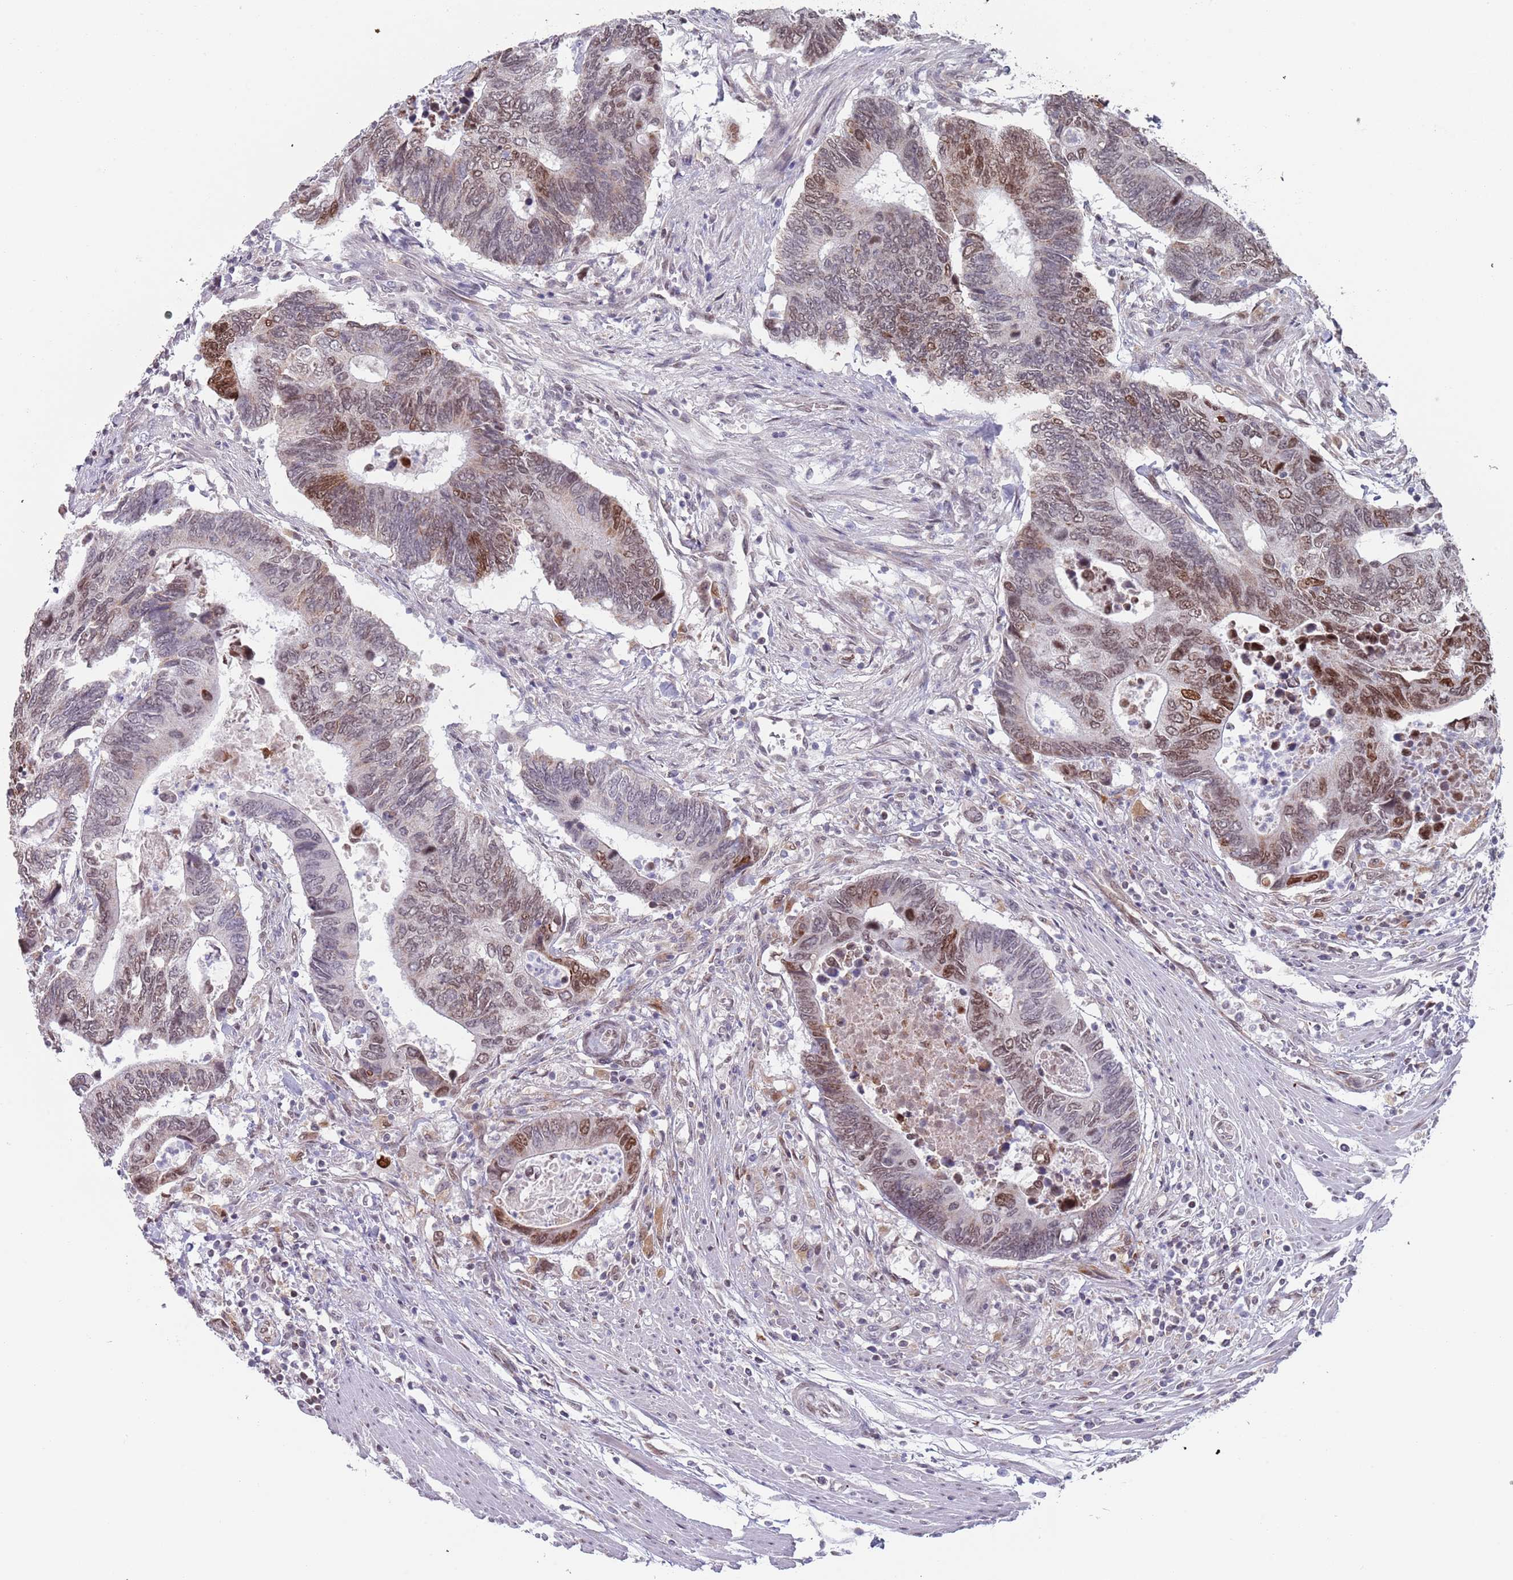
{"staining": {"intensity": "moderate", "quantity": "<25%", "location": "nuclear"}, "tissue": "colorectal cancer", "cell_type": "Tumor cells", "image_type": "cancer", "snomed": [{"axis": "morphology", "description": "Adenocarcinoma, NOS"}, {"axis": "topography", "description": "Colon"}], "caption": "About <25% of tumor cells in human adenocarcinoma (colorectal) display moderate nuclear protein positivity as visualized by brown immunohistochemical staining.", "gene": "MFSD12", "patient": {"sex": "male", "age": 87}}